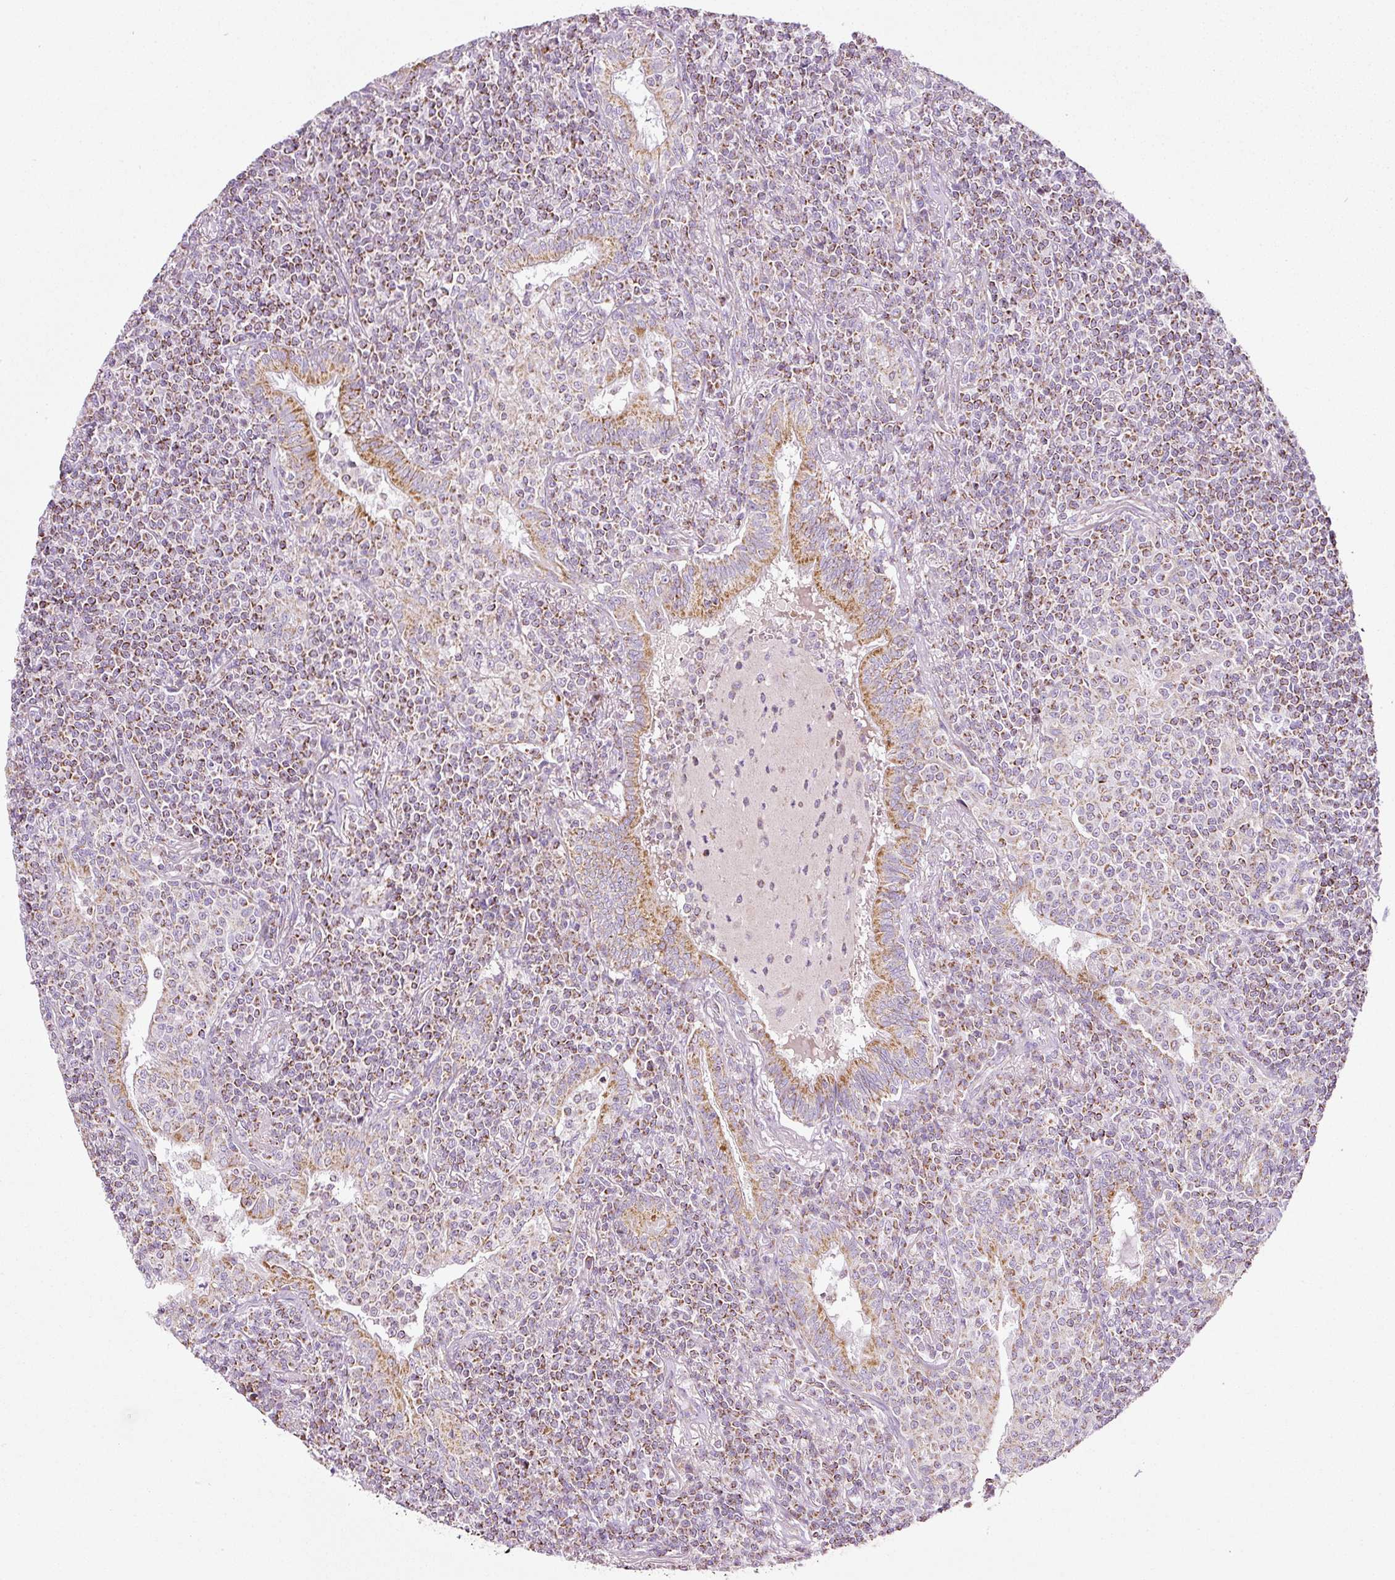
{"staining": {"intensity": "moderate", "quantity": ">75%", "location": "cytoplasmic/membranous"}, "tissue": "lymphoma", "cell_type": "Tumor cells", "image_type": "cancer", "snomed": [{"axis": "morphology", "description": "Malignant lymphoma, non-Hodgkin's type, Low grade"}, {"axis": "topography", "description": "Lung"}], "caption": "This is an image of immunohistochemistry (IHC) staining of malignant lymphoma, non-Hodgkin's type (low-grade), which shows moderate staining in the cytoplasmic/membranous of tumor cells.", "gene": "SDHA", "patient": {"sex": "female", "age": 71}}